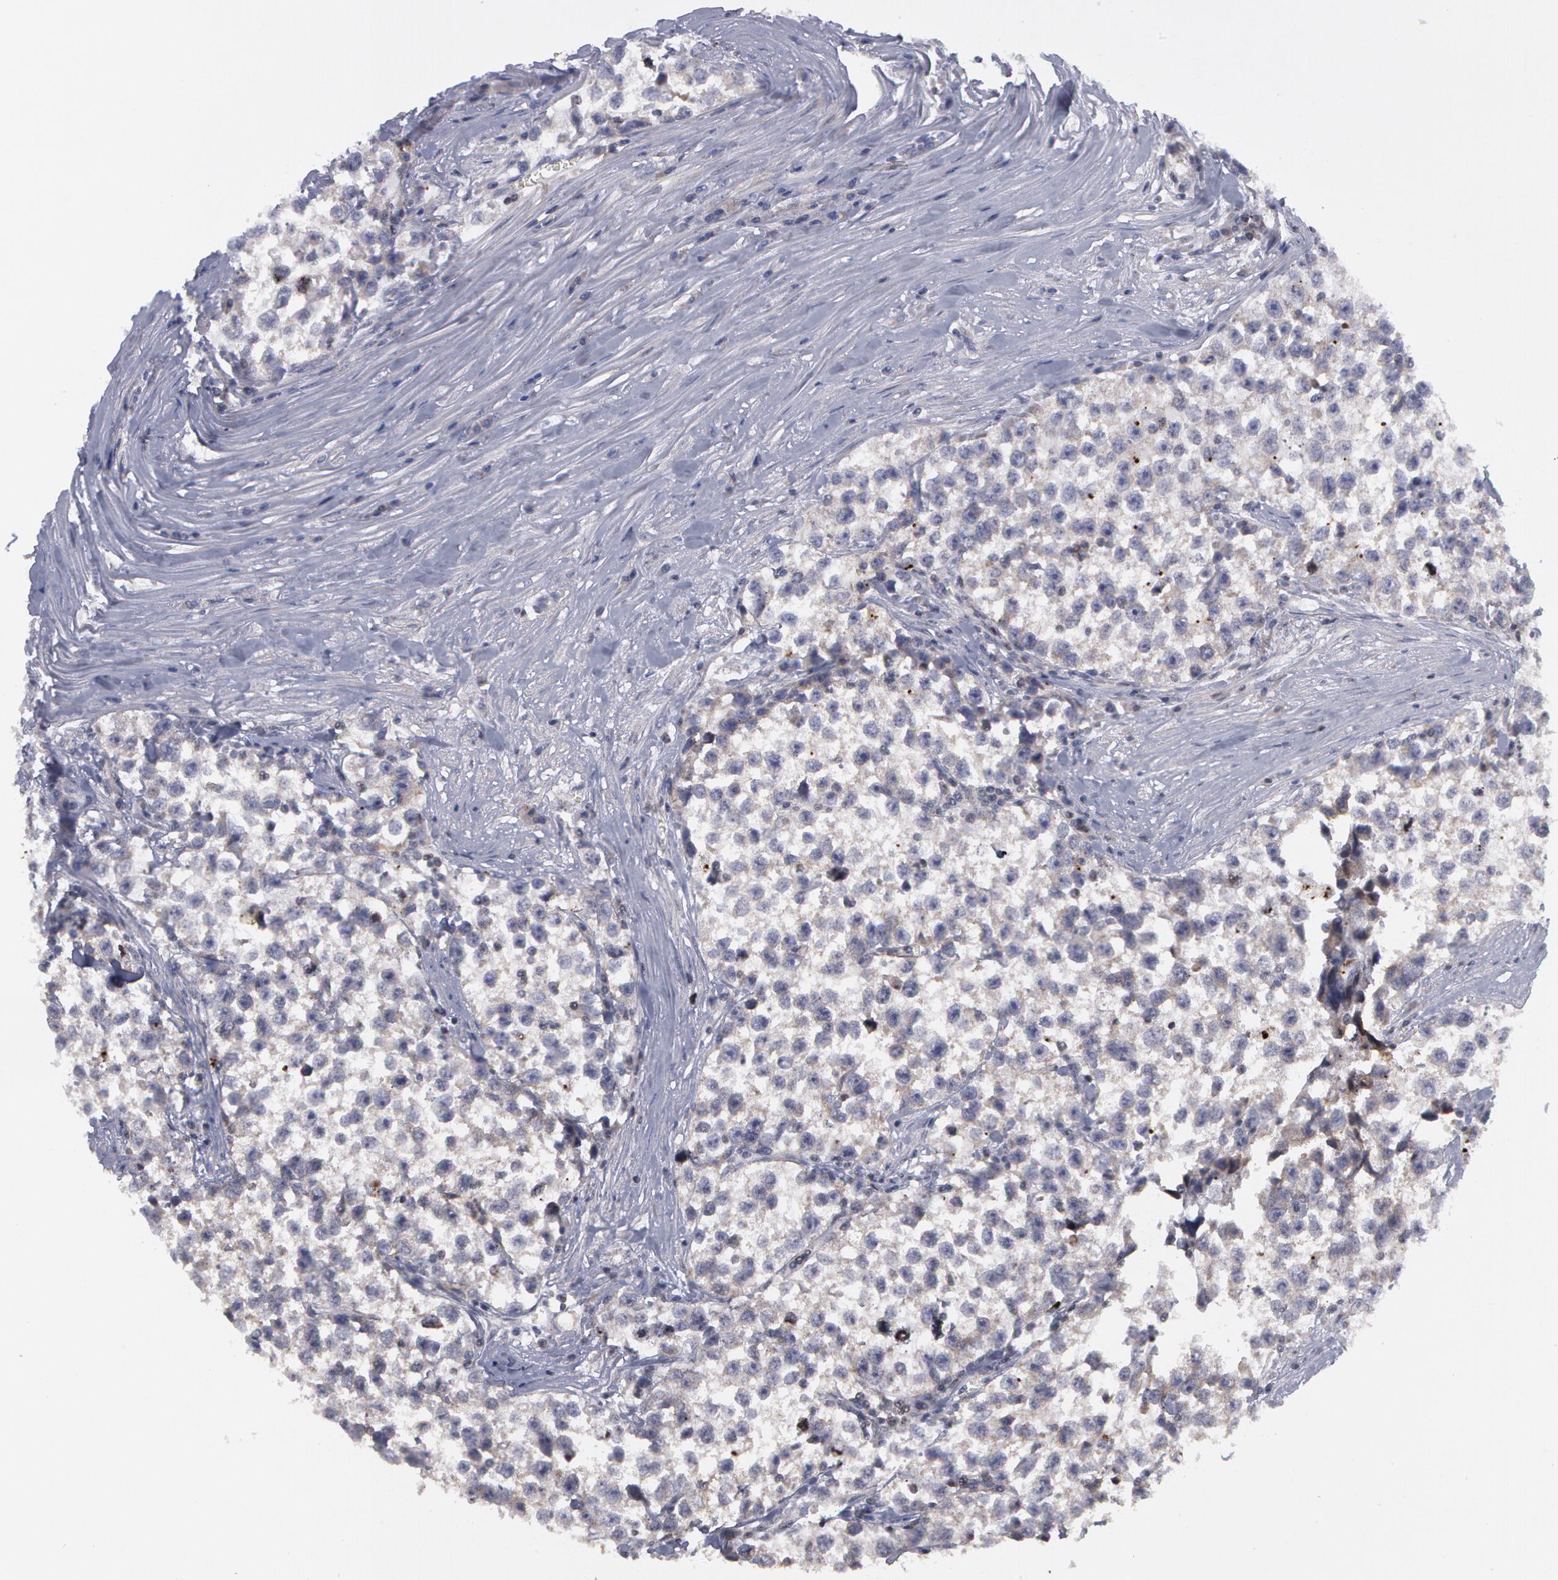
{"staining": {"intensity": "negative", "quantity": "none", "location": "none"}, "tissue": "testis cancer", "cell_type": "Tumor cells", "image_type": "cancer", "snomed": [{"axis": "morphology", "description": "Seminoma, NOS"}, {"axis": "morphology", "description": "Carcinoma, Embryonal, NOS"}, {"axis": "topography", "description": "Testis"}], "caption": "This is an IHC photomicrograph of testis cancer. There is no expression in tumor cells.", "gene": "ERBB2", "patient": {"sex": "male", "age": 30}}